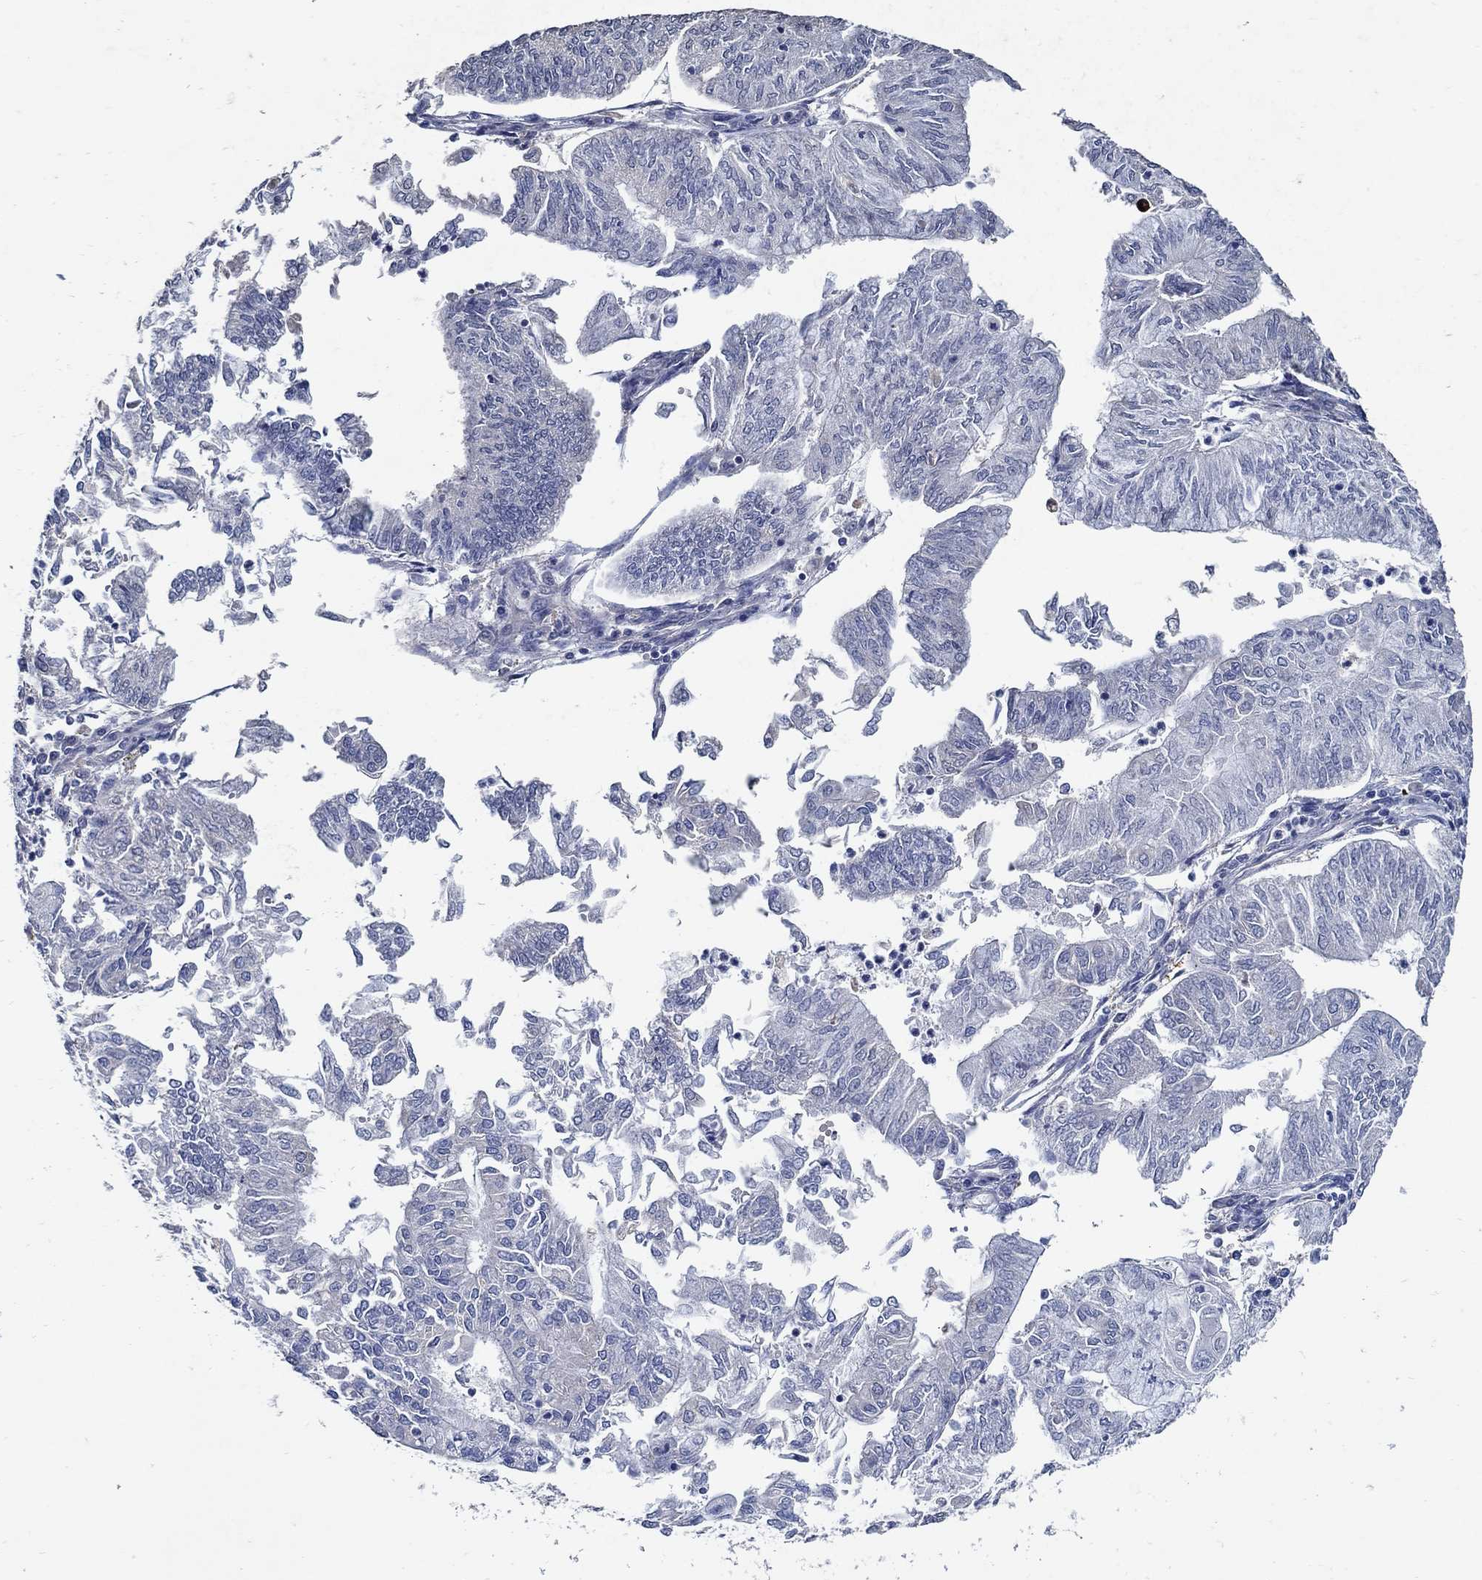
{"staining": {"intensity": "negative", "quantity": "none", "location": "none"}, "tissue": "endometrial cancer", "cell_type": "Tumor cells", "image_type": "cancer", "snomed": [{"axis": "morphology", "description": "Adenocarcinoma, NOS"}, {"axis": "topography", "description": "Endometrium"}], "caption": "An immunohistochemistry micrograph of endometrial cancer is shown. There is no staining in tumor cells of endometrial cancer.", "gene": "MTHFR", "patient": {"sex": "female", "age": 59}}